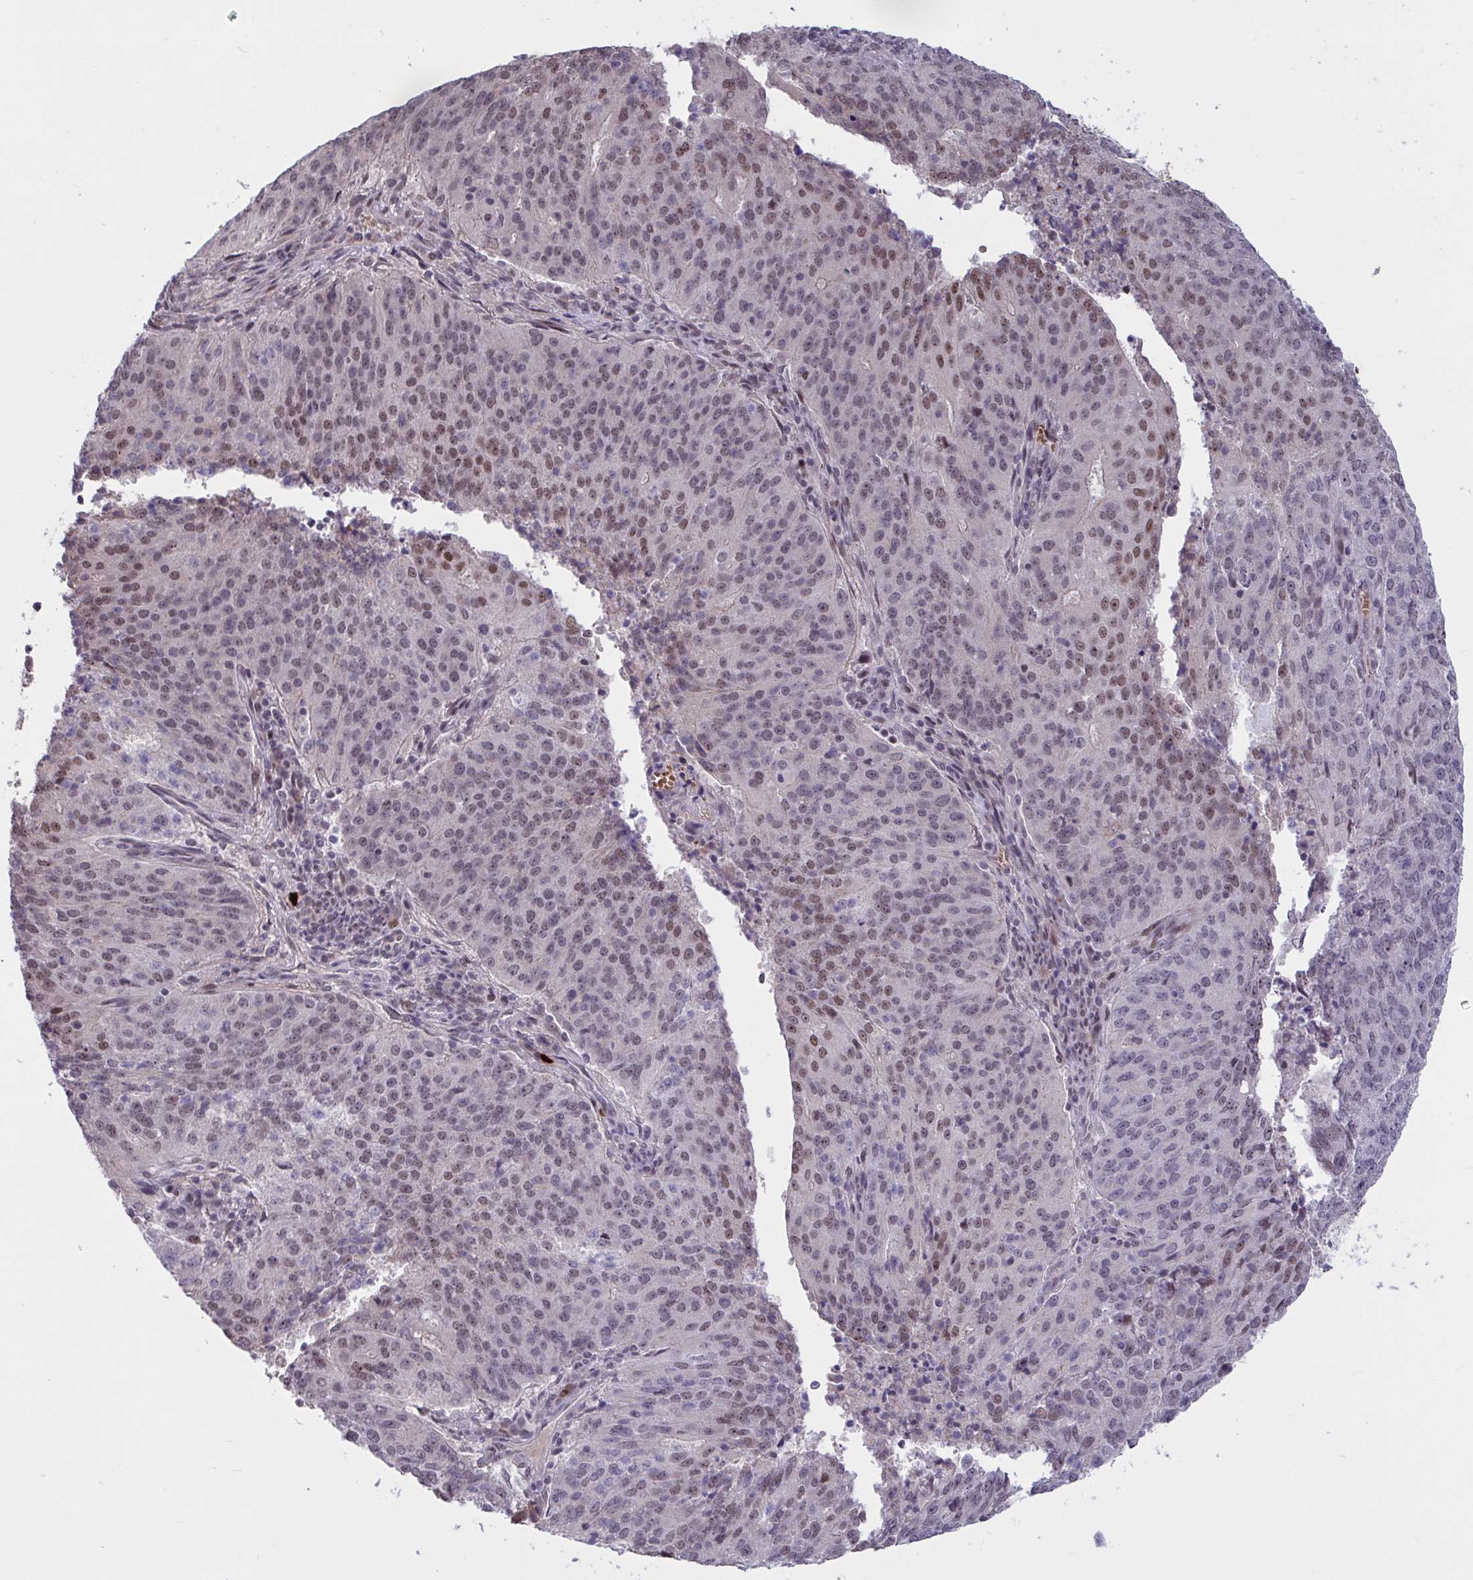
{"staining": {"intensity": "moderate", "quantity": "<25%", "location": "nuclear"}, "tissue": "endometrial cancer", "cell_type": "Tumor cells", "image_type": "cancer", "snomed": [{"axis": "morphology", "description": "Adenocarcinoma, NOS"}, {"axis": "topography", "description": "Endometrium"}], "caption": "A brown stain shows moderate nuclear positivity of a protein in human adenocarcinoma (endometrial) tumor cells.", "gene": "ZNF414", "patient": {"sex": "female", "age": 82}}